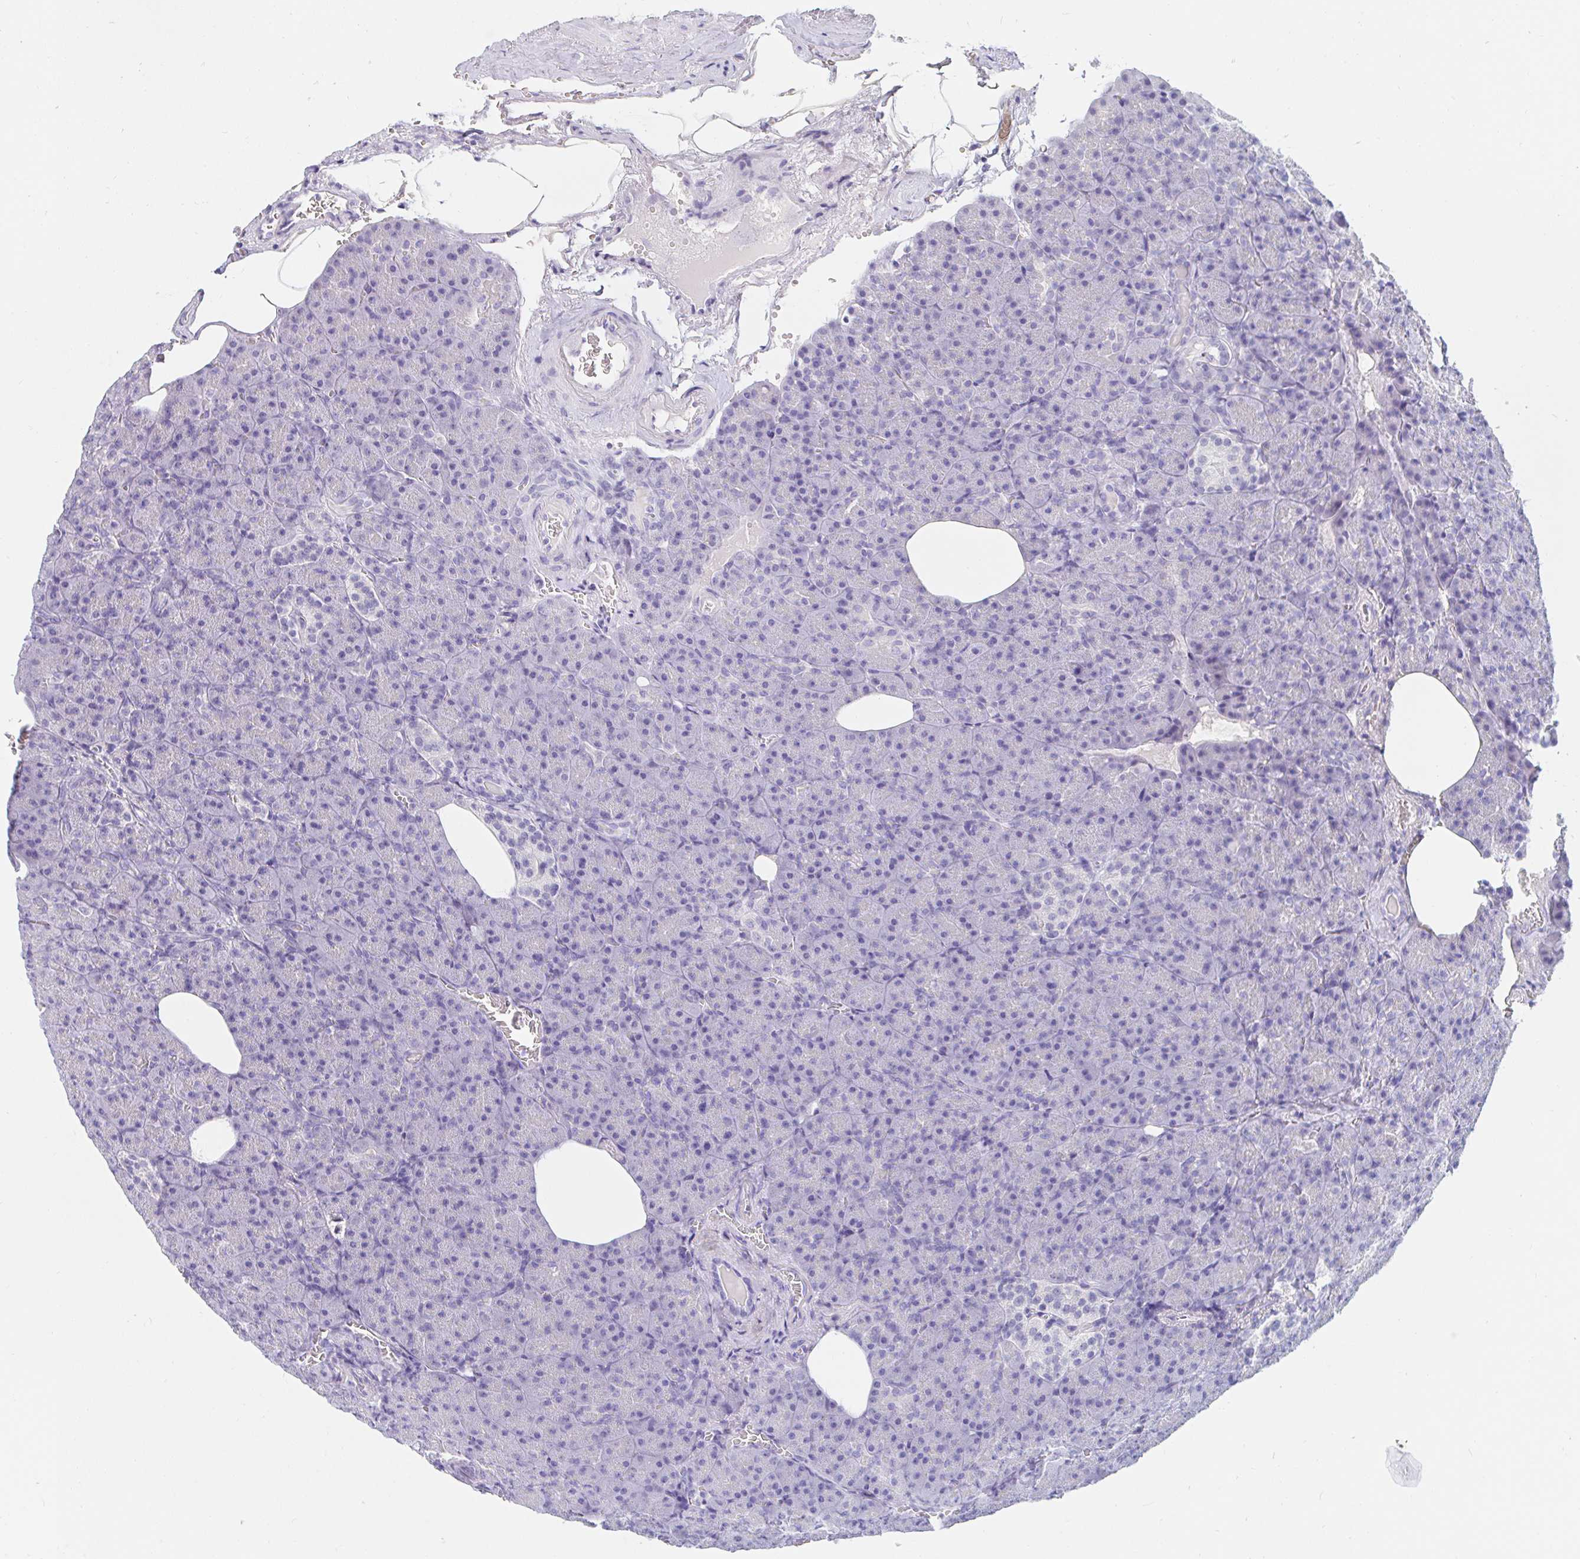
{"staining": {"intensity": "negative", "quantity": "none", "location": "none"}, "tissue": "pancreas", "cell_type": "Exocrine glandular cells", "image_type": "normal", "snomed": [{"axis": "morphology", "description": "Normal tissue, NOS"}, {"axis": "topography", "description": "Pancreas"}], "caption": "High power microscopy photomicrograph of an immunohistochemistry (IHC) image of normal pancreas, revealing no significant expression in exocrine glandular cells. Brightfield microscopy of IHC stained with DAB (brown) and hematoxylin (blue), captured at high magnification.", "gene": "TEX44", "patient": {"sex": "female", "age": 74}}